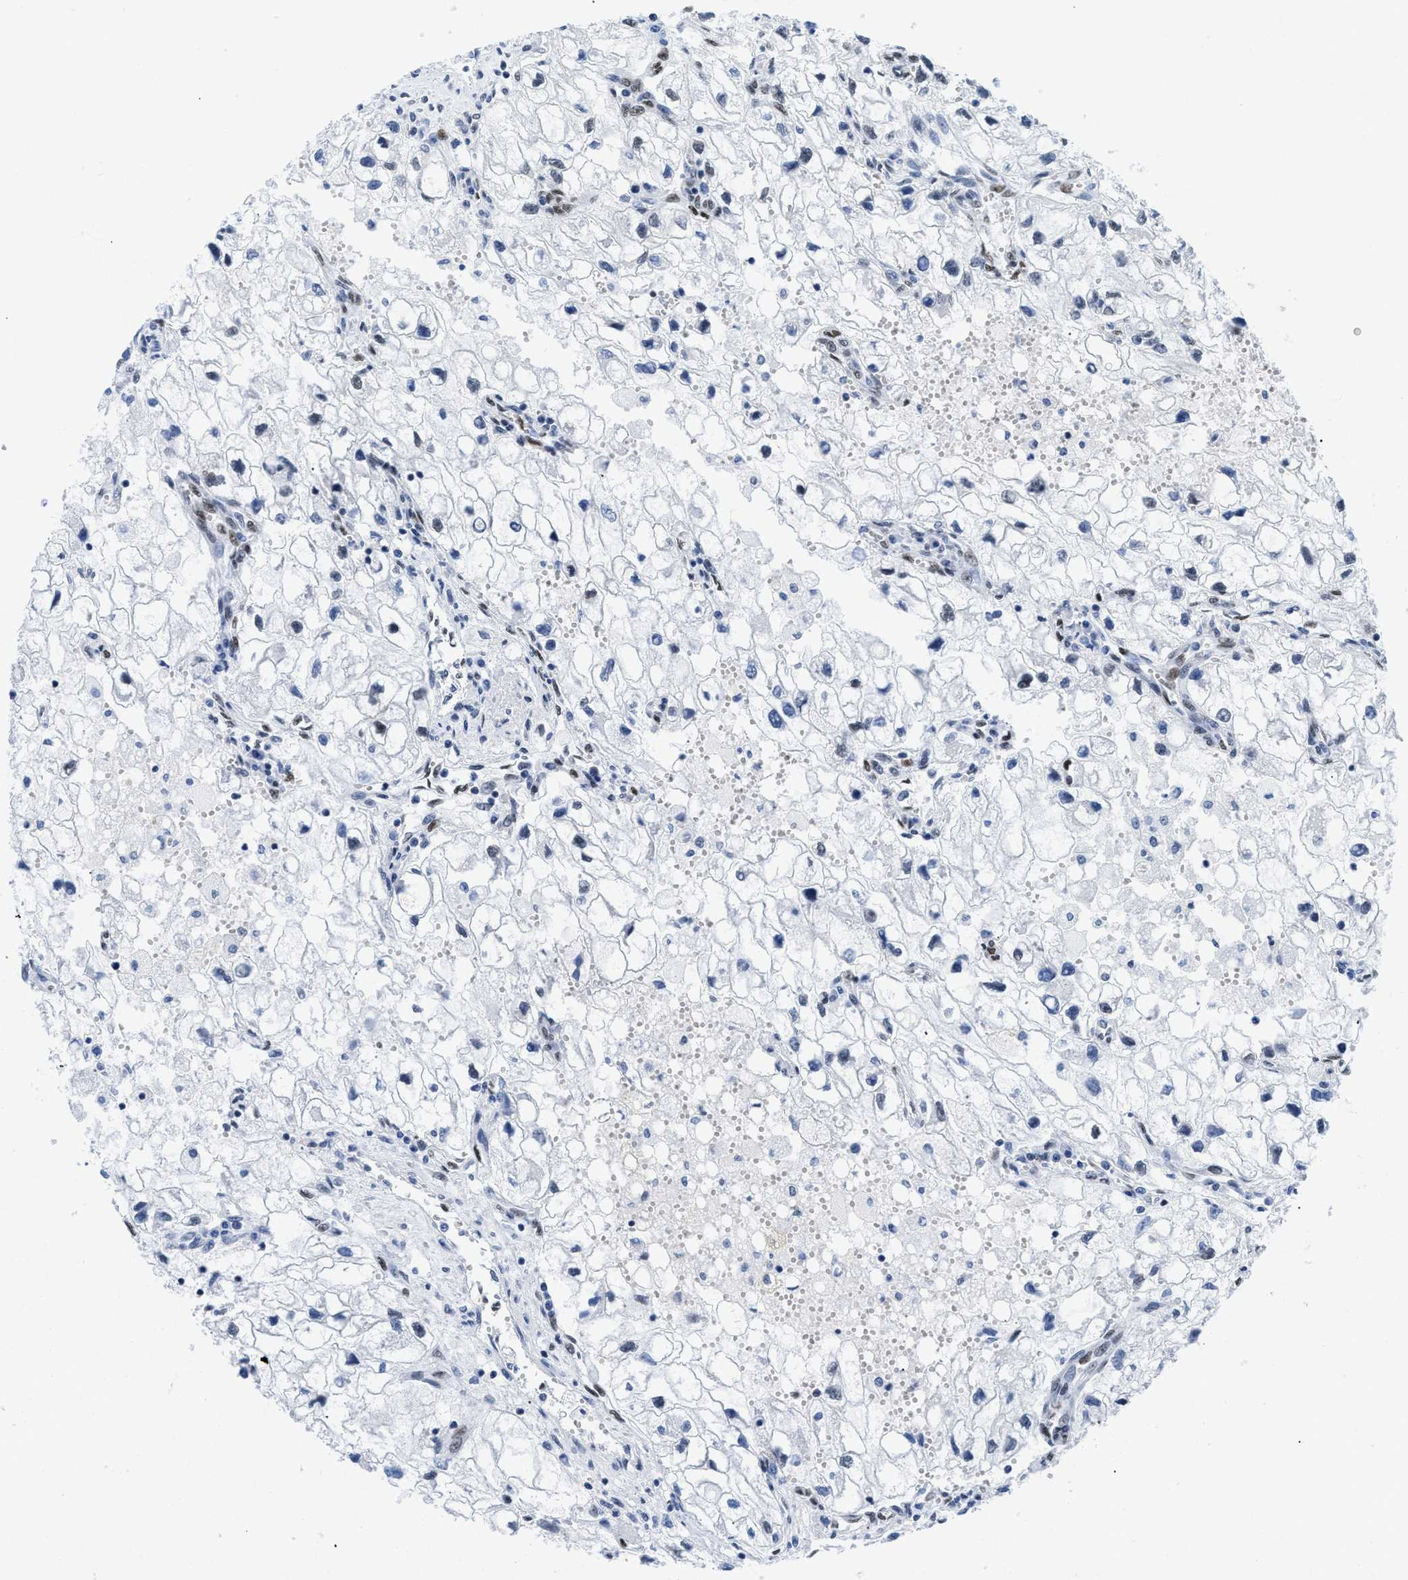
{"staining": {"intensity": "weak", "quantity": "<25%", "location": "nuclear"}, "tissue": "renal cancer", "cell_type": "Tumor cells", "image_type": "cancer", "snomed": [{"axis": "morphology", "description": "Adenocarcinoma, NOS"}, {"axis": "topography", "description": "Kidney"}], "caption": "Tumor cells are negative for protein expression in human renal cancer (adenocarcinoma). (DAB immunohistochemistry (IHC), high magnification).", "gene": "CTBP1", "patient": {"sex": "female", "age": 70}}